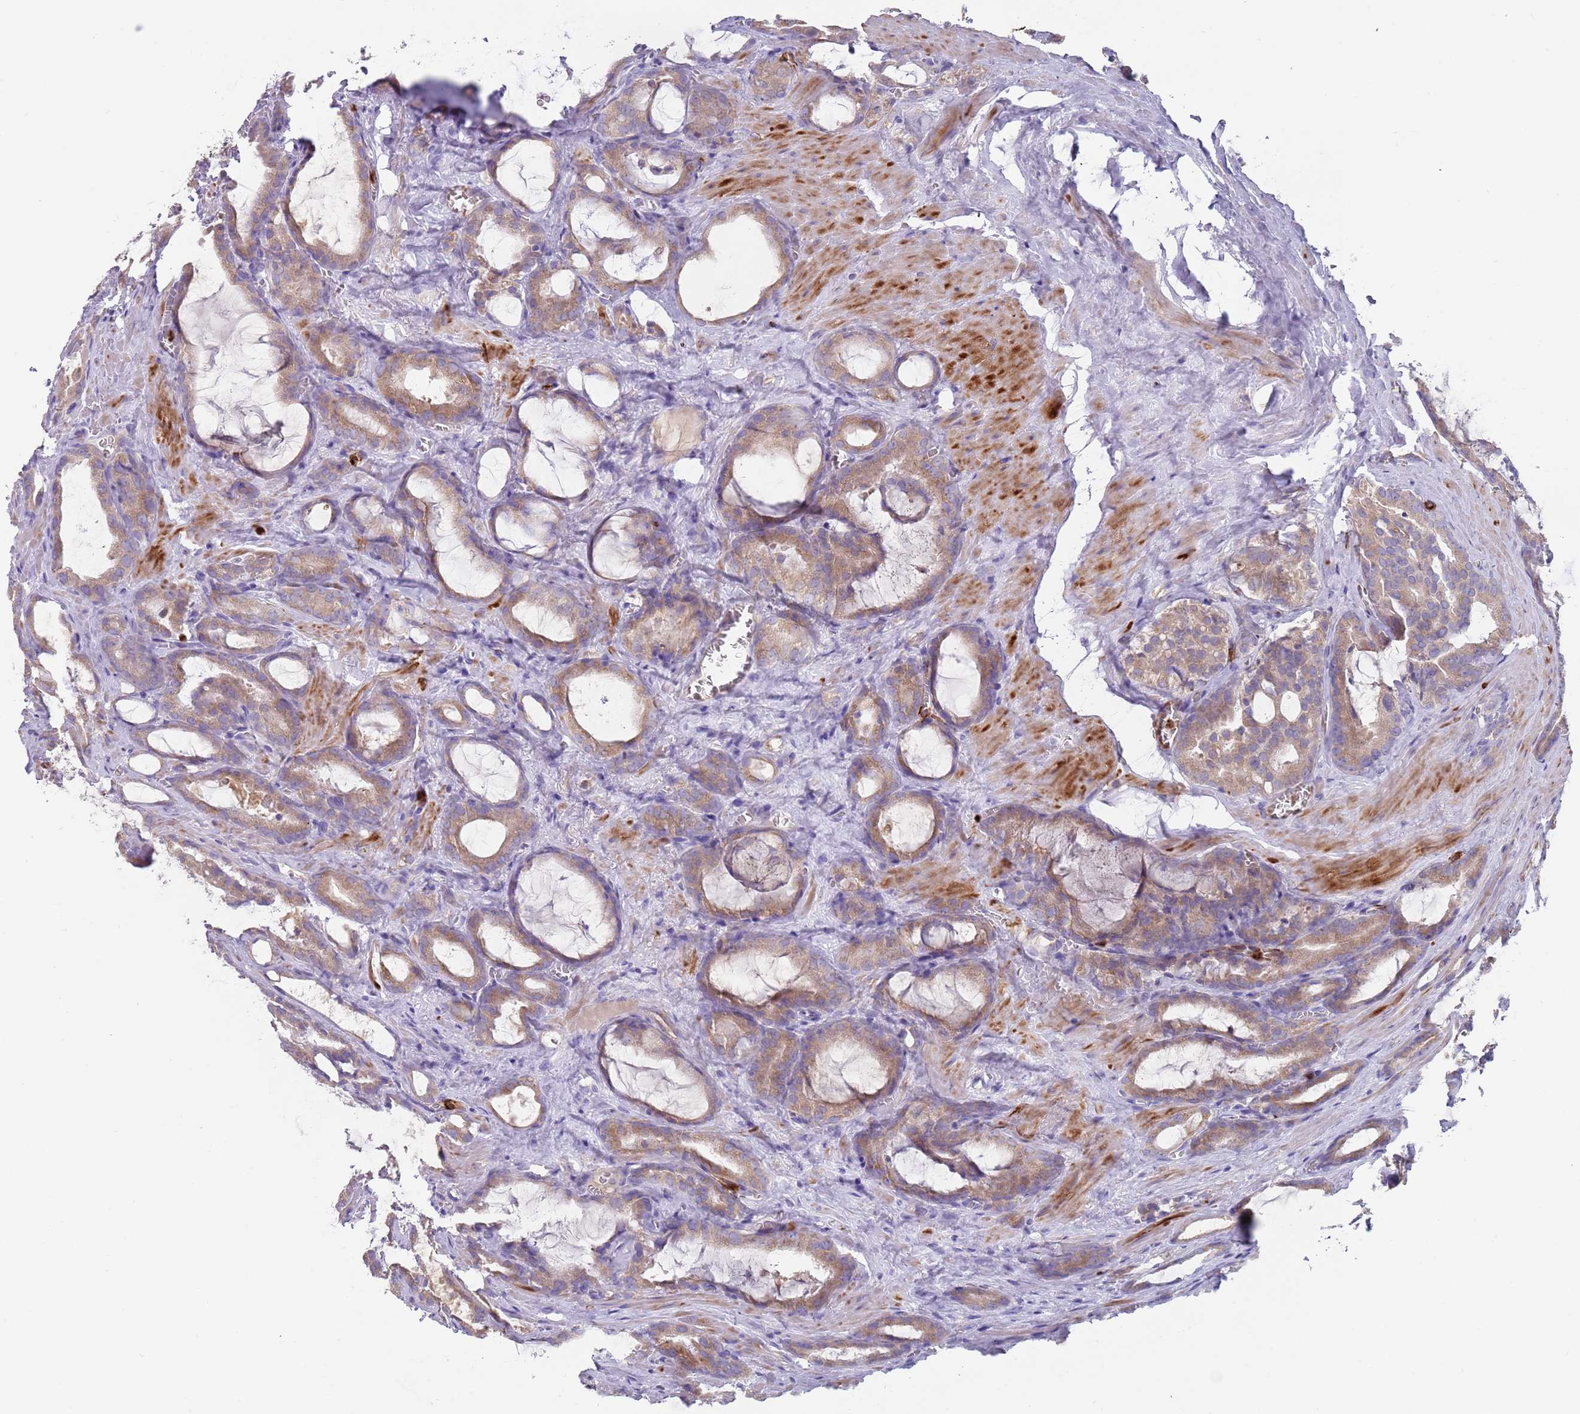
{"staining": {"intensity": "moderate", "quantity": ">75%", "location": "cytoplasmic/membranous"}, "tissue": "prostate cancer", "cell_type": "Tumor cells", "image_type": "cancer", "snomed": [{"axis": "morphology", "description": "Adenocarcinoma, High grade"}, {"axis": "topography", "description": "Prostate"}], "caption": "Protein staining demonstrates moderate cytoplasmic/membranous expression in about >75% of tumor cells in prostate cancer. Nuclei are stained in blue.", "gene": "TMEM251", "patient": {"sex": "male", "age": 72}}